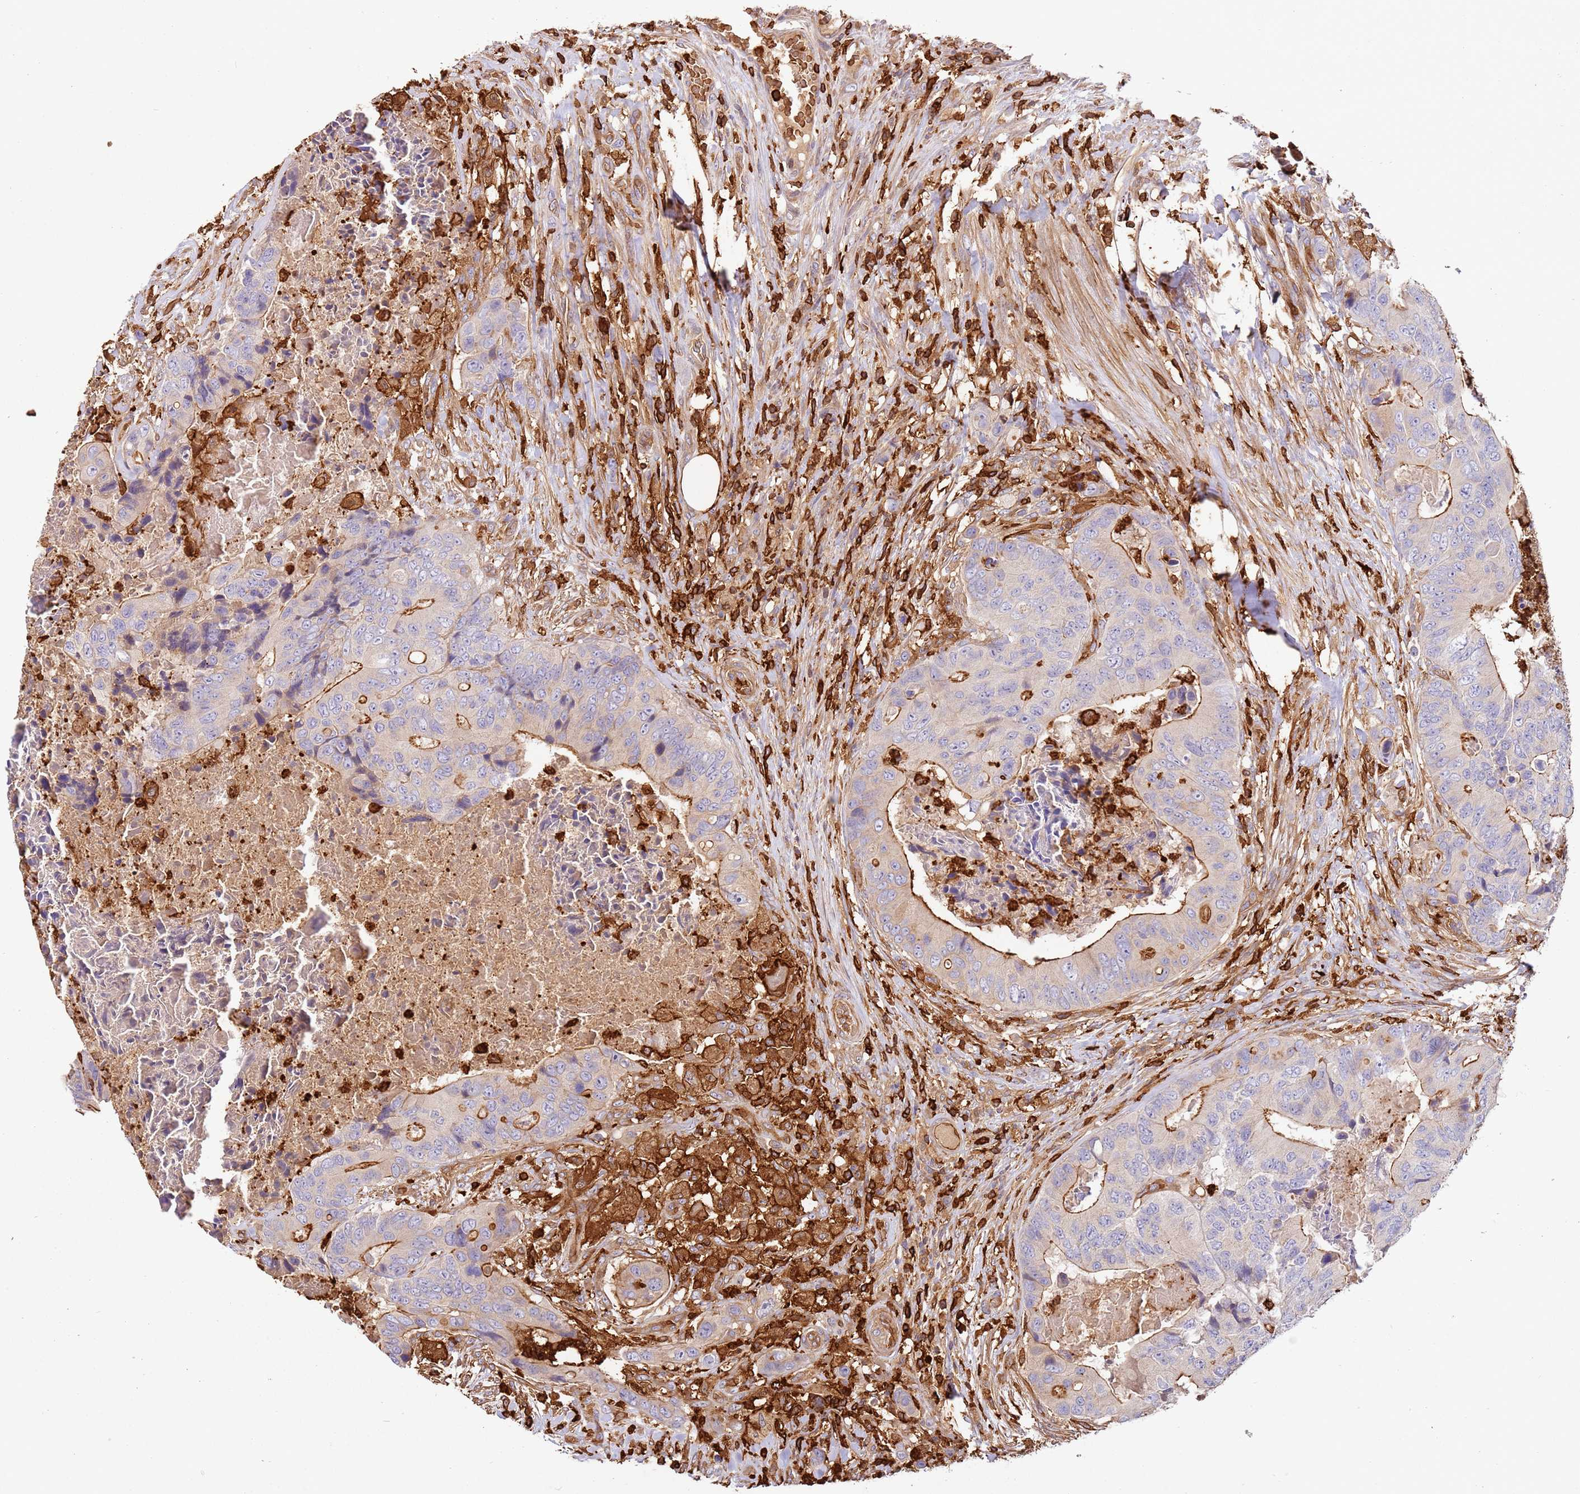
{"staining": {"intensity": "strong", "quantity": "<25%", "location": "cytoplasmic/membranous"}, "tissue": "colorectal cancer", "cell_type": "Tumor cells", "image_type": "cancer", "snomed": [{"axis": "morphology", "description": "Adenocarcinoma, NOS"}, {"axis": "topography", "description": "Colon"}], "caption": "High-power microscopy captured an immunohistochemistry (IHC) photomicrograph of colorectal cancer, revealing strong cytoplasmic/membranous expression in approximately <25% of tumor cells.", "gene": "OR6P1", "patient": {"sex": "male", "age": 84}}